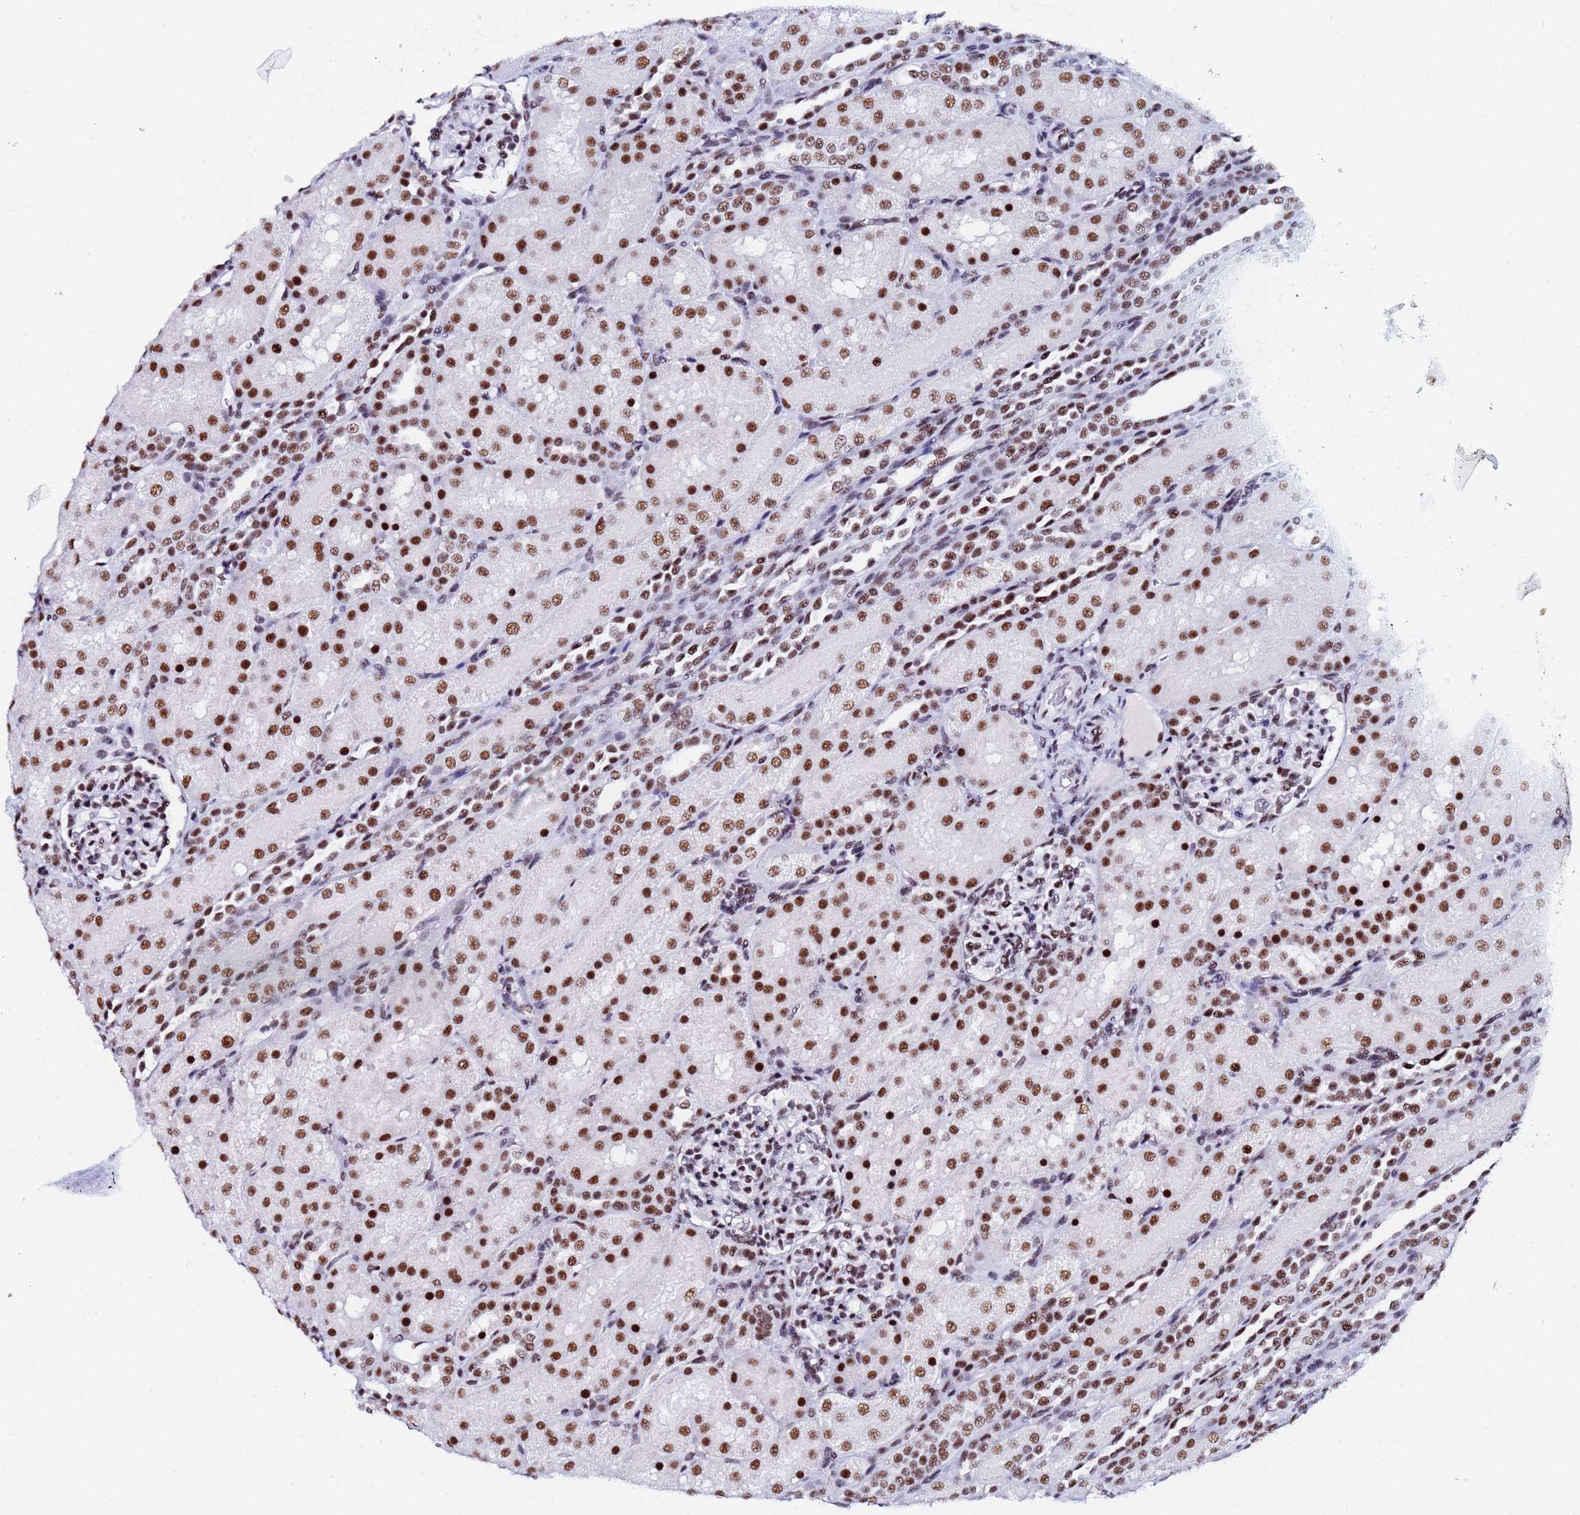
{"staining": {"intensity": "moderate", "quantity": ">75%", "location": "nuclear"}, "tissue": "kidney", "cell_type": "Cells in glomeruli", "image_type": "normal", "snomed": [{"axis": "morphology", "description": "Normal tissue, NOS"}, {"axis": "topography", "description": "Kidney"}], "caption": "A medium amount of moderate nuclear staining is appreciated in approximately >75% of cells in glomeruli in benign kidney.", "gene": "SNRPA1", "patient": {"sex": "male", "age": 1}}